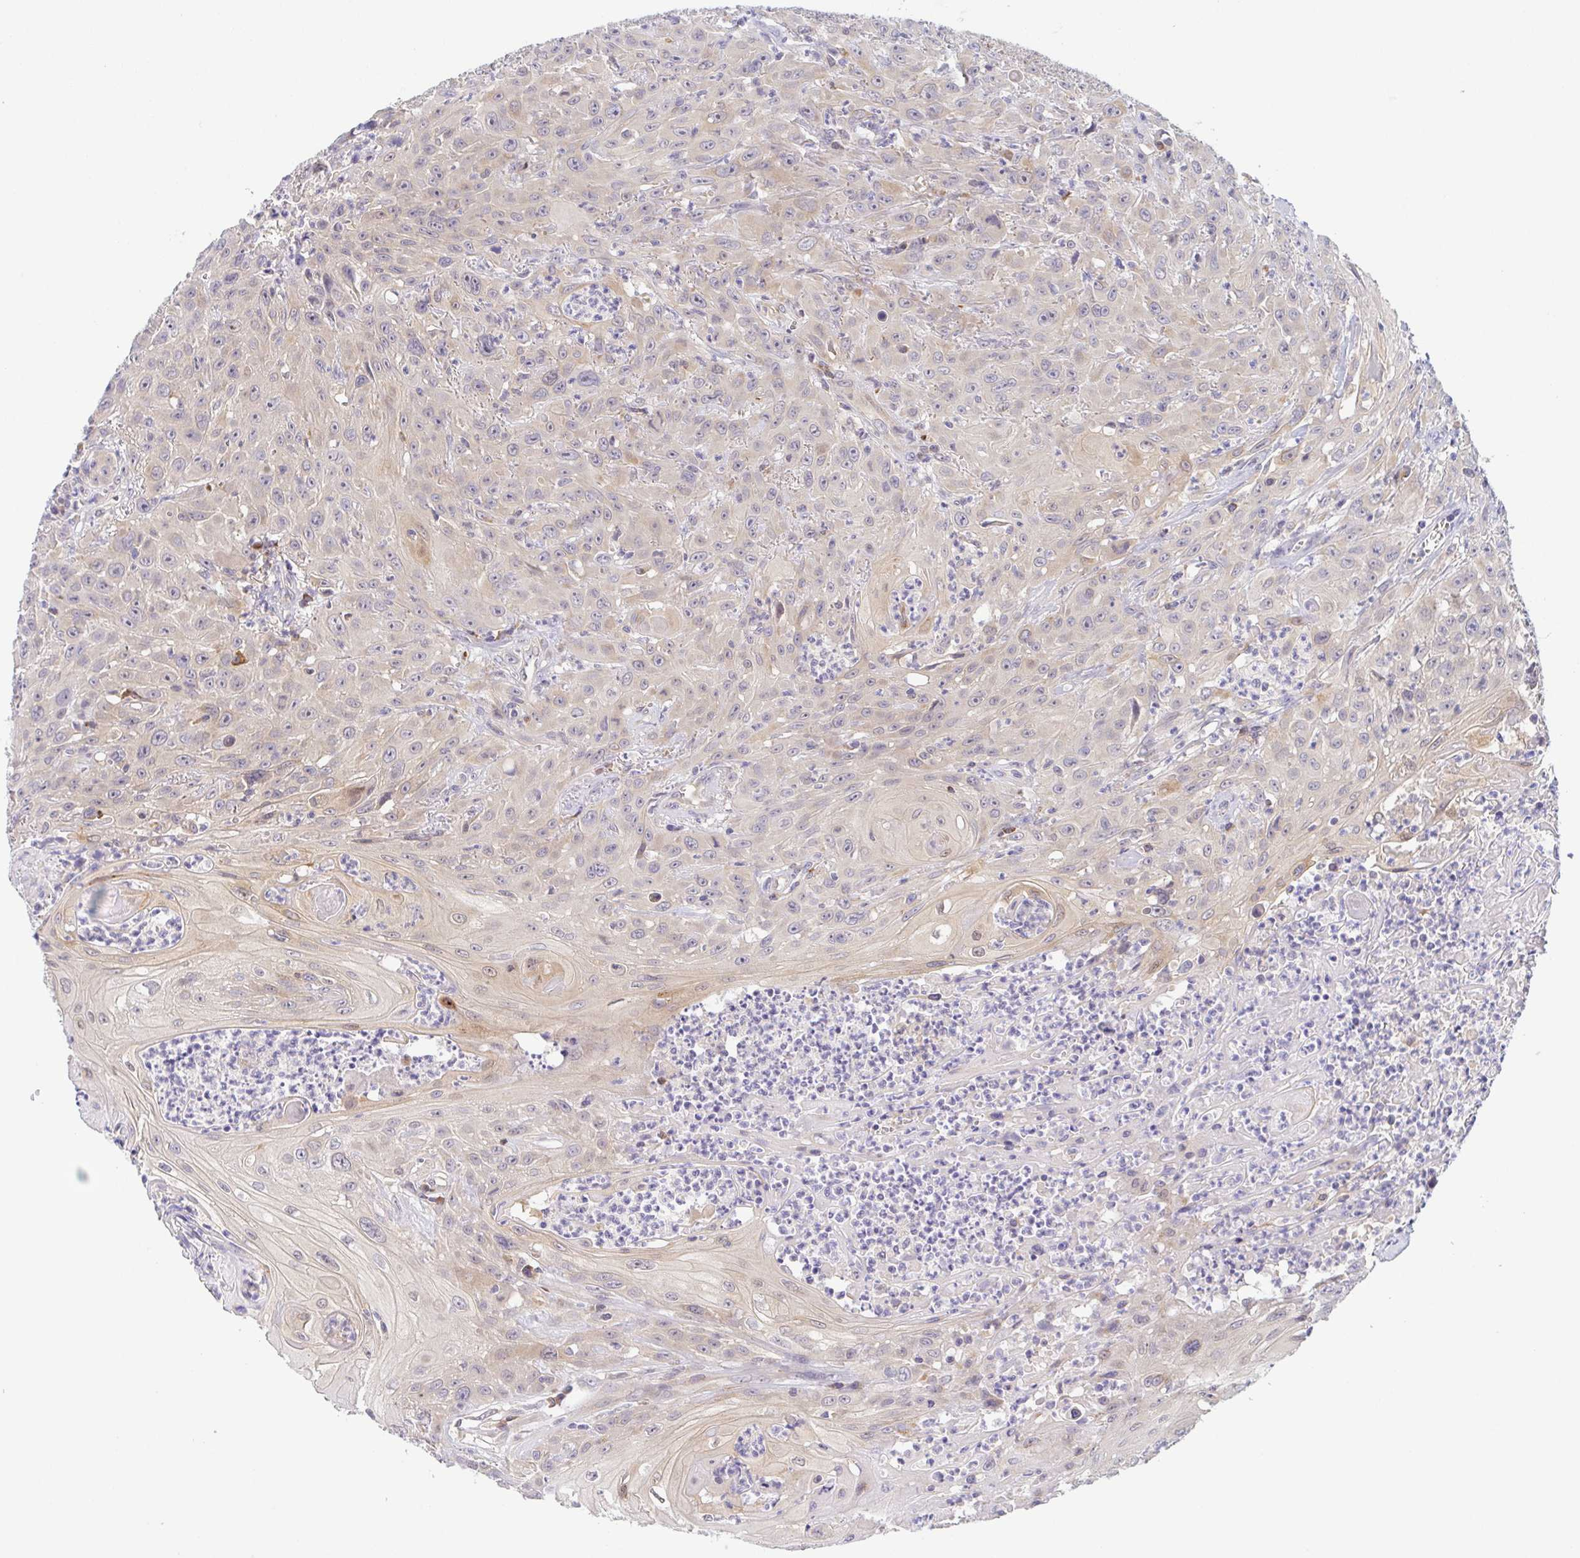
{"staining": {"intensity": "weak", "quantity": "25%-75%", "location": "cytoplasmic/membranous"}, "tissue": "head and neck cancer", "cell_type": "Tumor cells", "image_type": "cancer", "snomed": [{"axis": "morphology", "description": "Squamous cell carcinoma, NOS"}, {"axis": "topography", "description": "Skin"}, {"axis": "topography", "description": "Head-Neck"}], "caption": "Weak cytoplasmic/membranous staining for a protein is appreciated in approximately 25%-75% of tumor cells of head and neck squamous cell carcinoma using IHC.", "gene": "BCL2L1", "patient": {"sex": "male", "age": 80}}